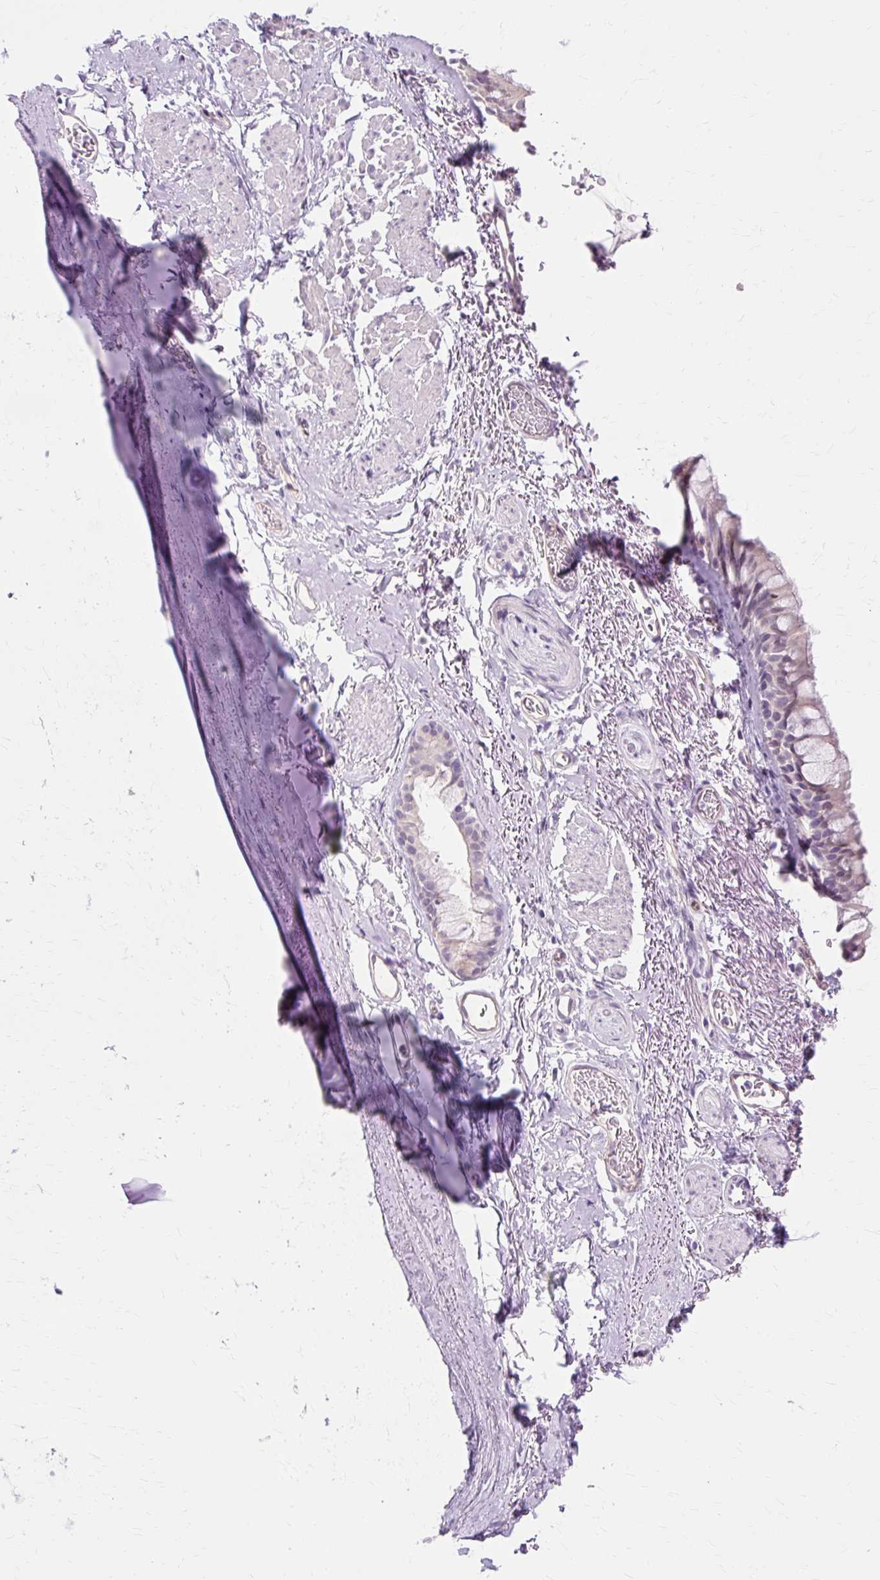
{"staining": {"intensity": "negative", "quantity": "none", "location": "none"}, "tissue": "bronchus", "cell_type": "Respiratory epithelial cells", "image_type": "normal", "snomed": [{"axis": "morphology", "description": "Normal tissue, NOS"}, {"axis": "topography", "description": "Bronchus"}], "caption": "This is an immunohistochemistry (IHC) photomicrograph of unremarkable bronchus. There is no positivity in respiratory epithelial cells.", "gene": "ZNF35", "patient": {"sex": "male", "age": 67}}